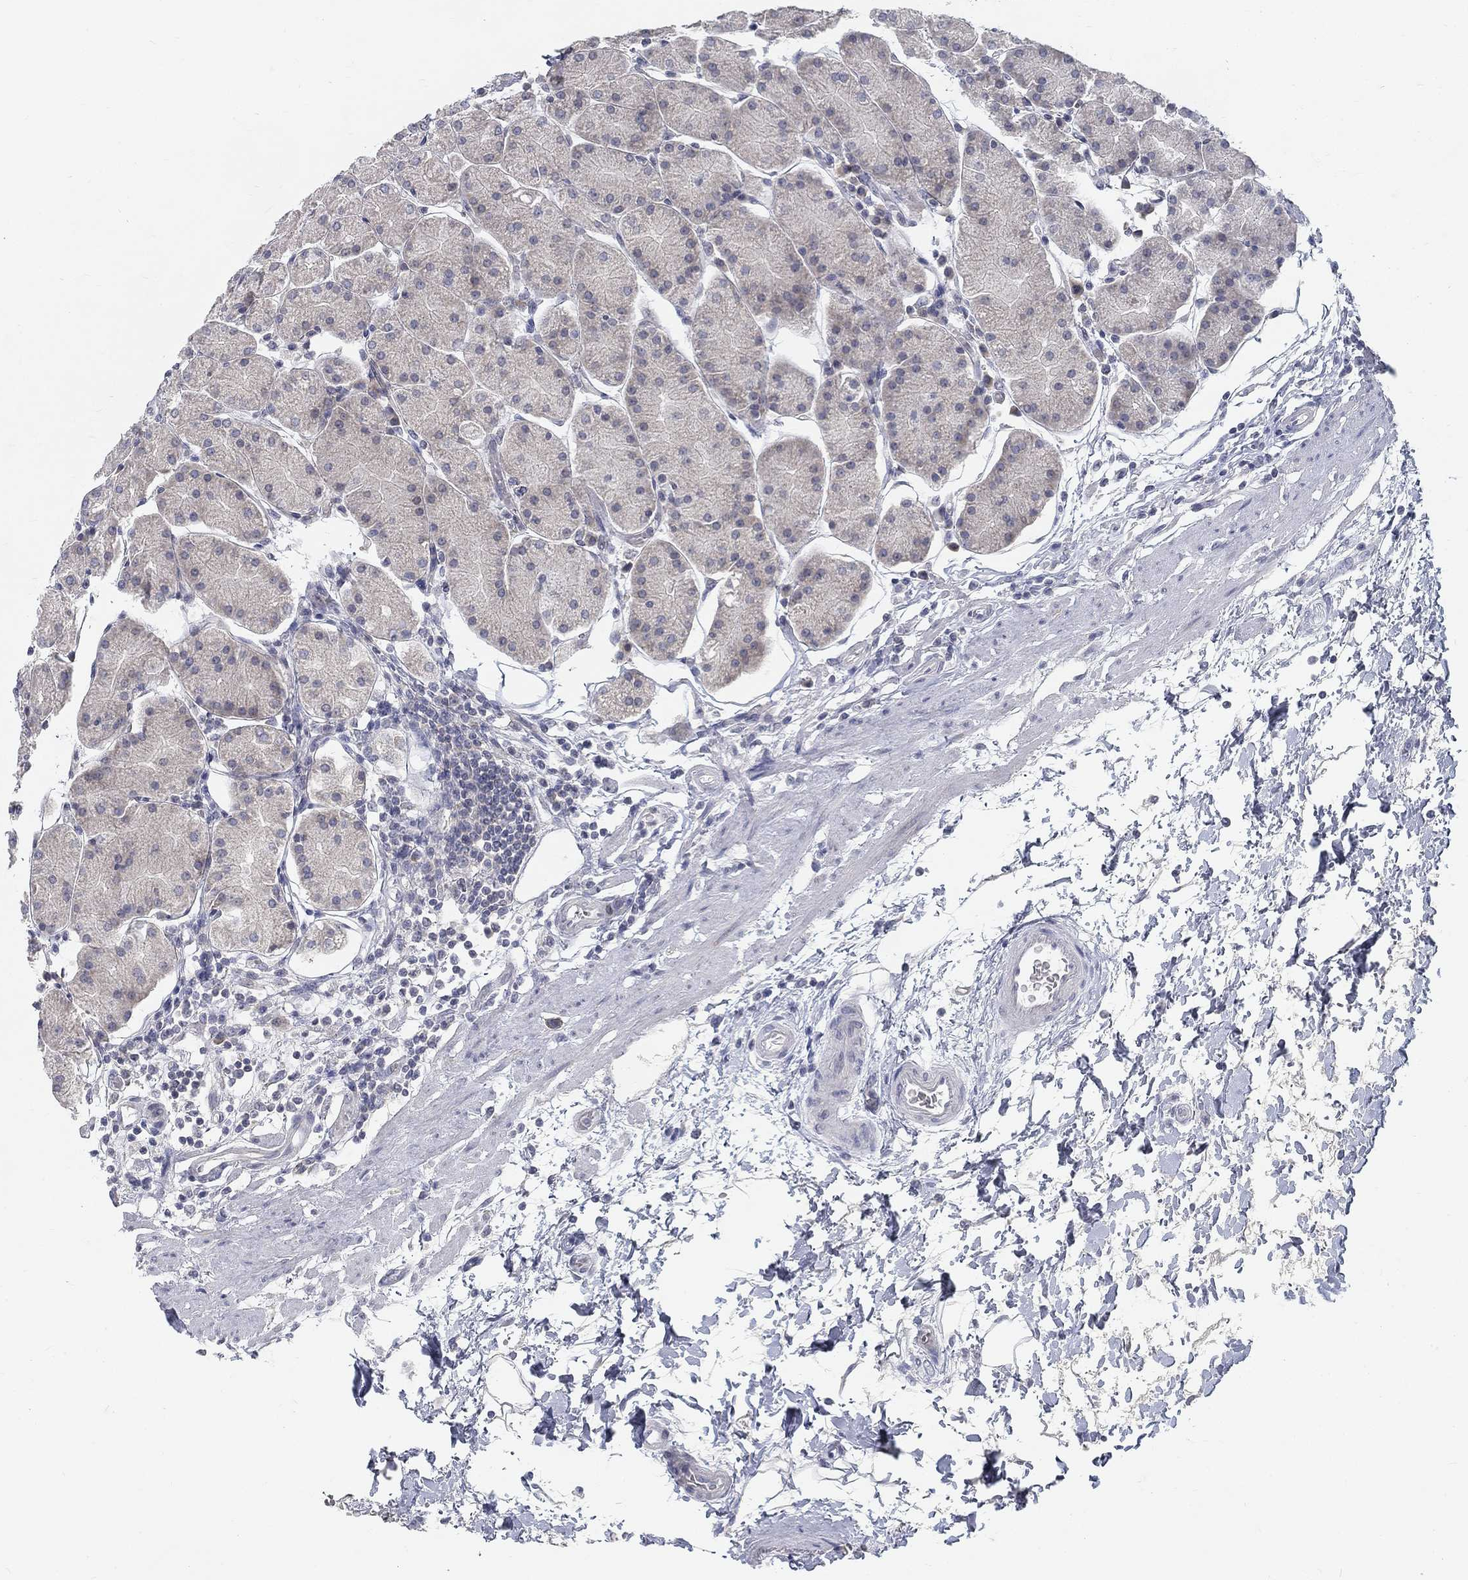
{"staining": {"intensity": "weak", "quantity": "<25%", "location": "cytoplasmic/membranous"}, "tissue": "stomach", "cell_type": "Glandular cells", "image_type": "normal", "snomed": [{"axis": "morphology", "description": "Normal tissue, NOS"}, {"axis": "topography", "description": "Stomach"}], "caption": "This is an immunohistochemistry (IHC) histopathology image of normal stomach. There is no staining in glandular cells.", "gene": "ATP1A3", "patient": {"sex": "male", "age": 54}}